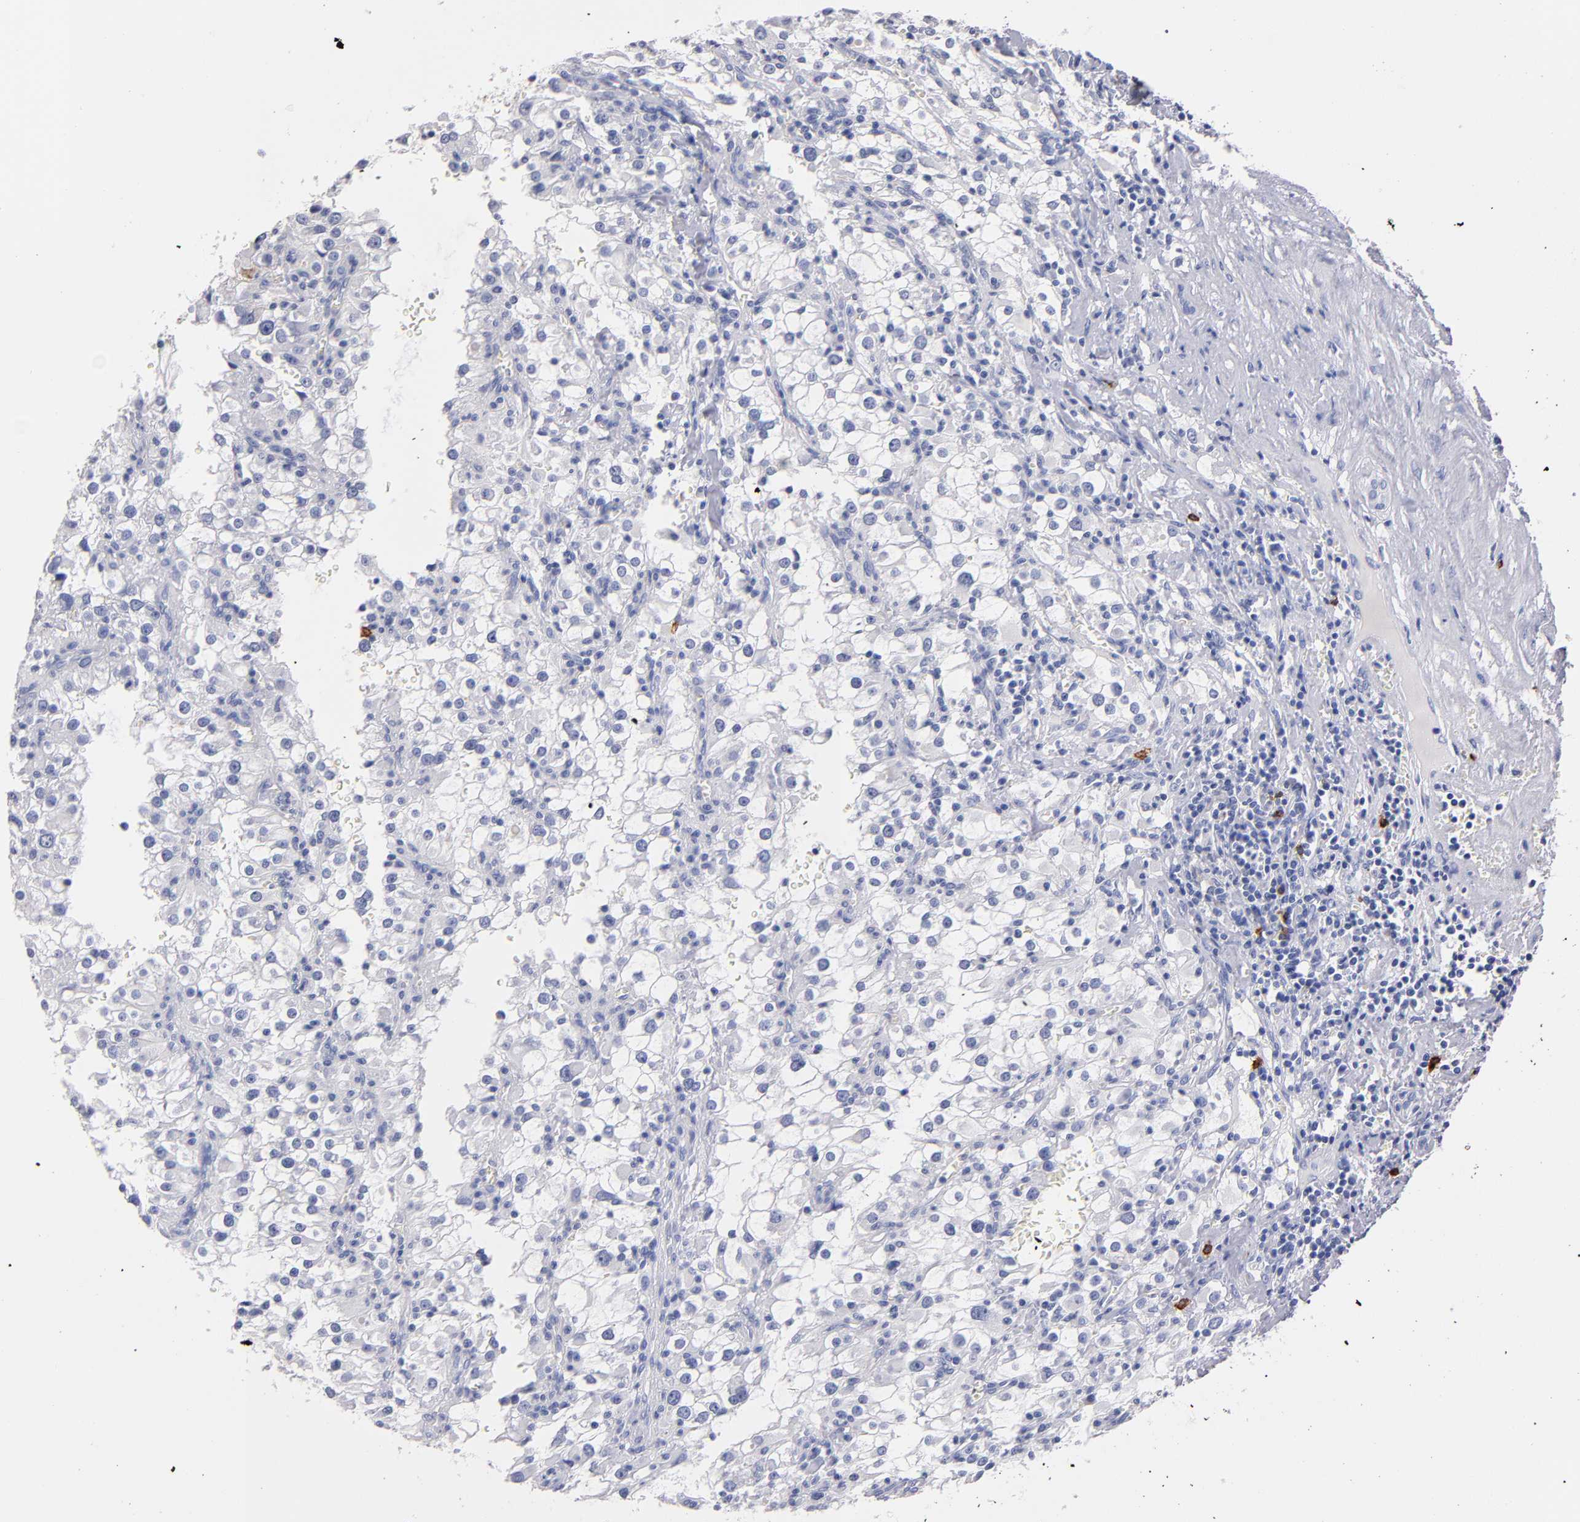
{"staining": {"intensity": "negative", "quantity": "none", "location": "none"}, "tissue": "renal cancer", "cell_type": "Tumor cells", "image_type": "cancer", "snomed": [{"axis": "morphology", "description": "Adenocarcinoma, NOS"}, {"axis": "topography", "description": "Kidney"}], "caption": "There is no significant expression in tumor cells of renal adenocarcinoma.", "gene": "KIT", "patient": {"sex": "female", "age": 52}}